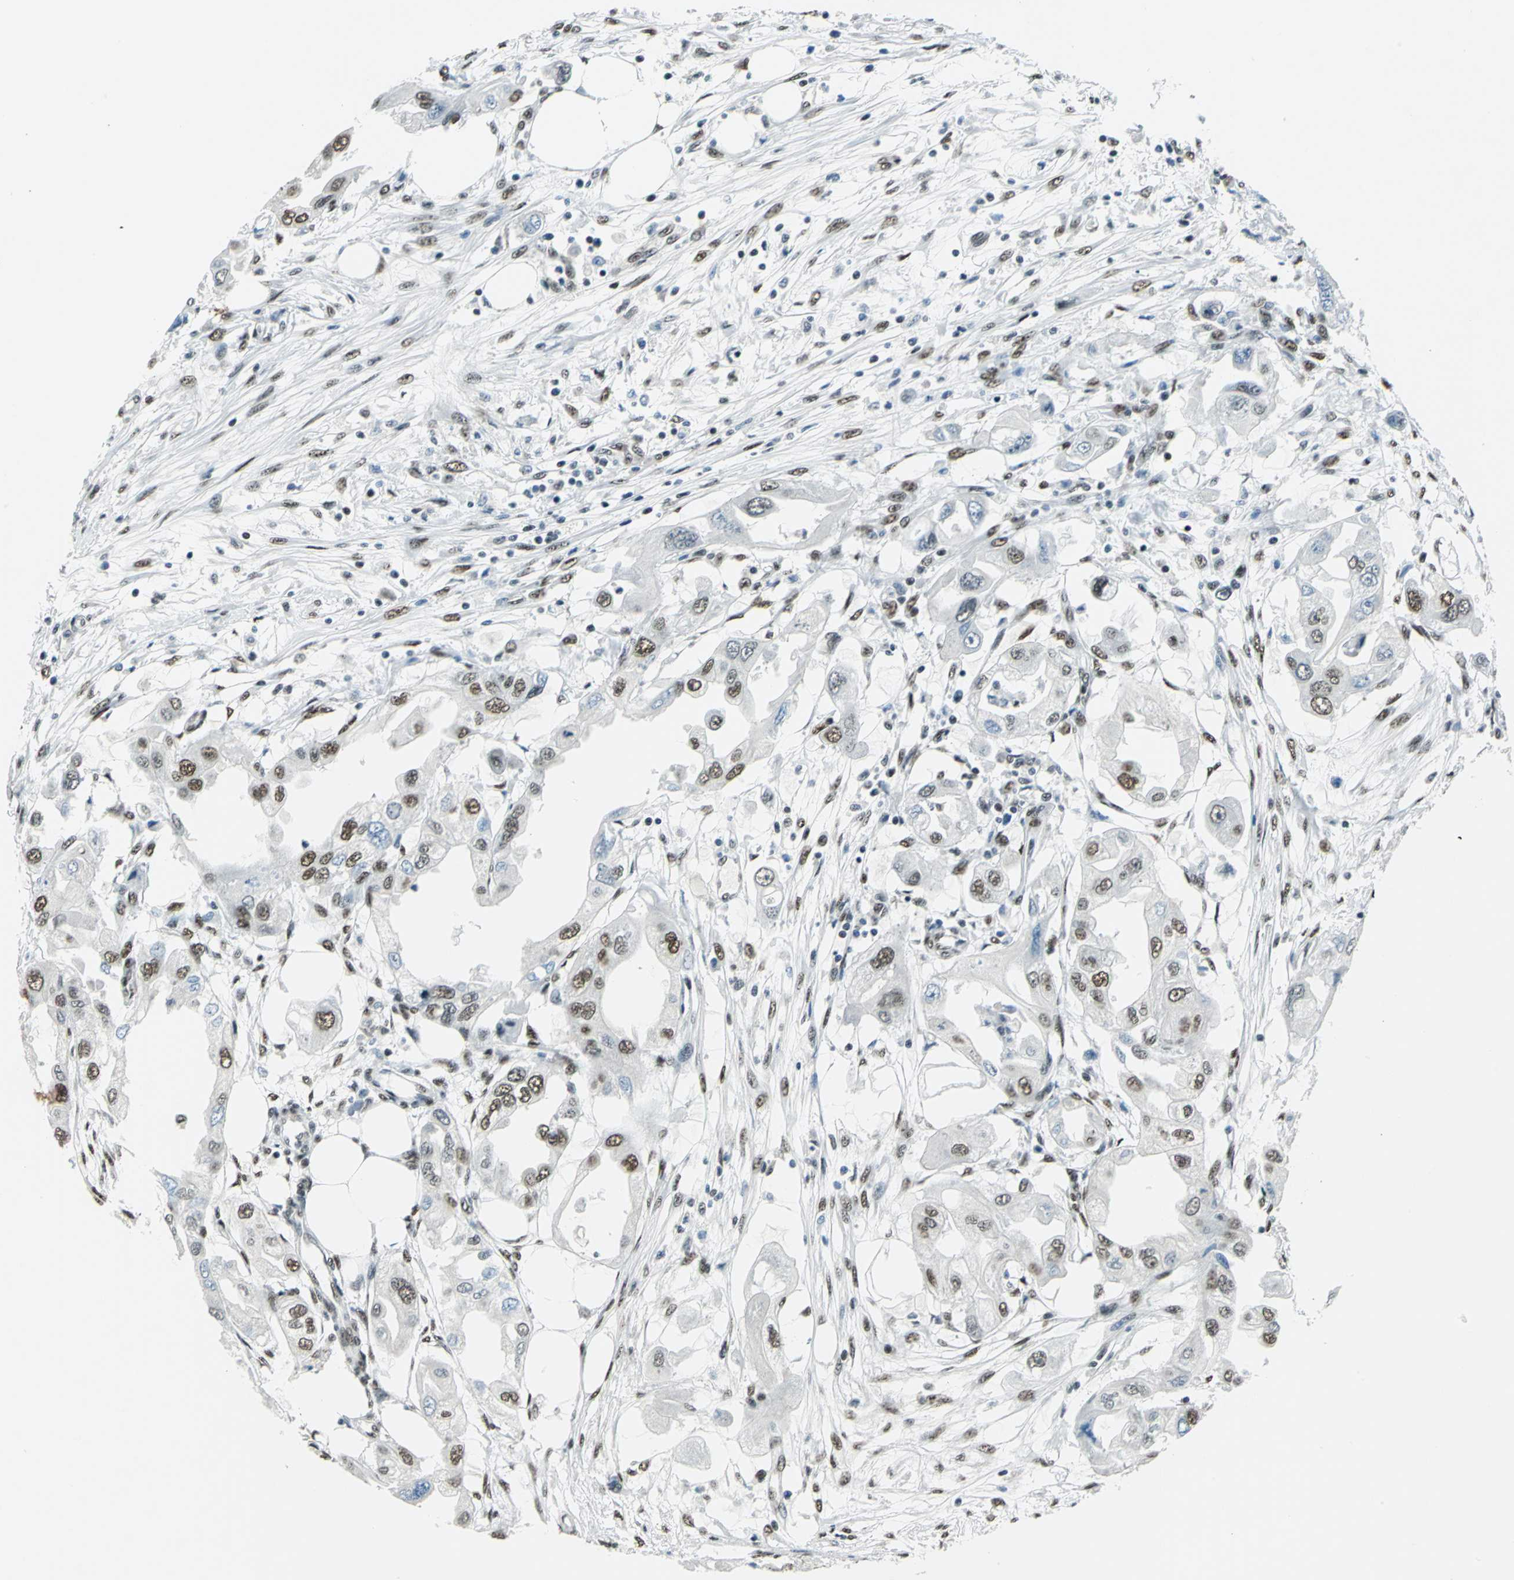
{"staining": {"intensity": "strong", "quantity": ">75%", "location": "nuclear"}, "tissue": "endometrial cancer", "cell_type": "Tumor cells", "image_type": "cancer", "snomed": [{"axis": "morphology", "description": "Adenocarcinoma, NOS"}, {"axis": "topography", "description": "Endometrium"}], "caption": "Human endometrial cancer (adenocarcinoma) stained for a protein (brown) shows strong nuclear positive expression in about >75% of tumor cells.", "gene": "KAT6B", "patient": {"sex": "female", "age": 67}}